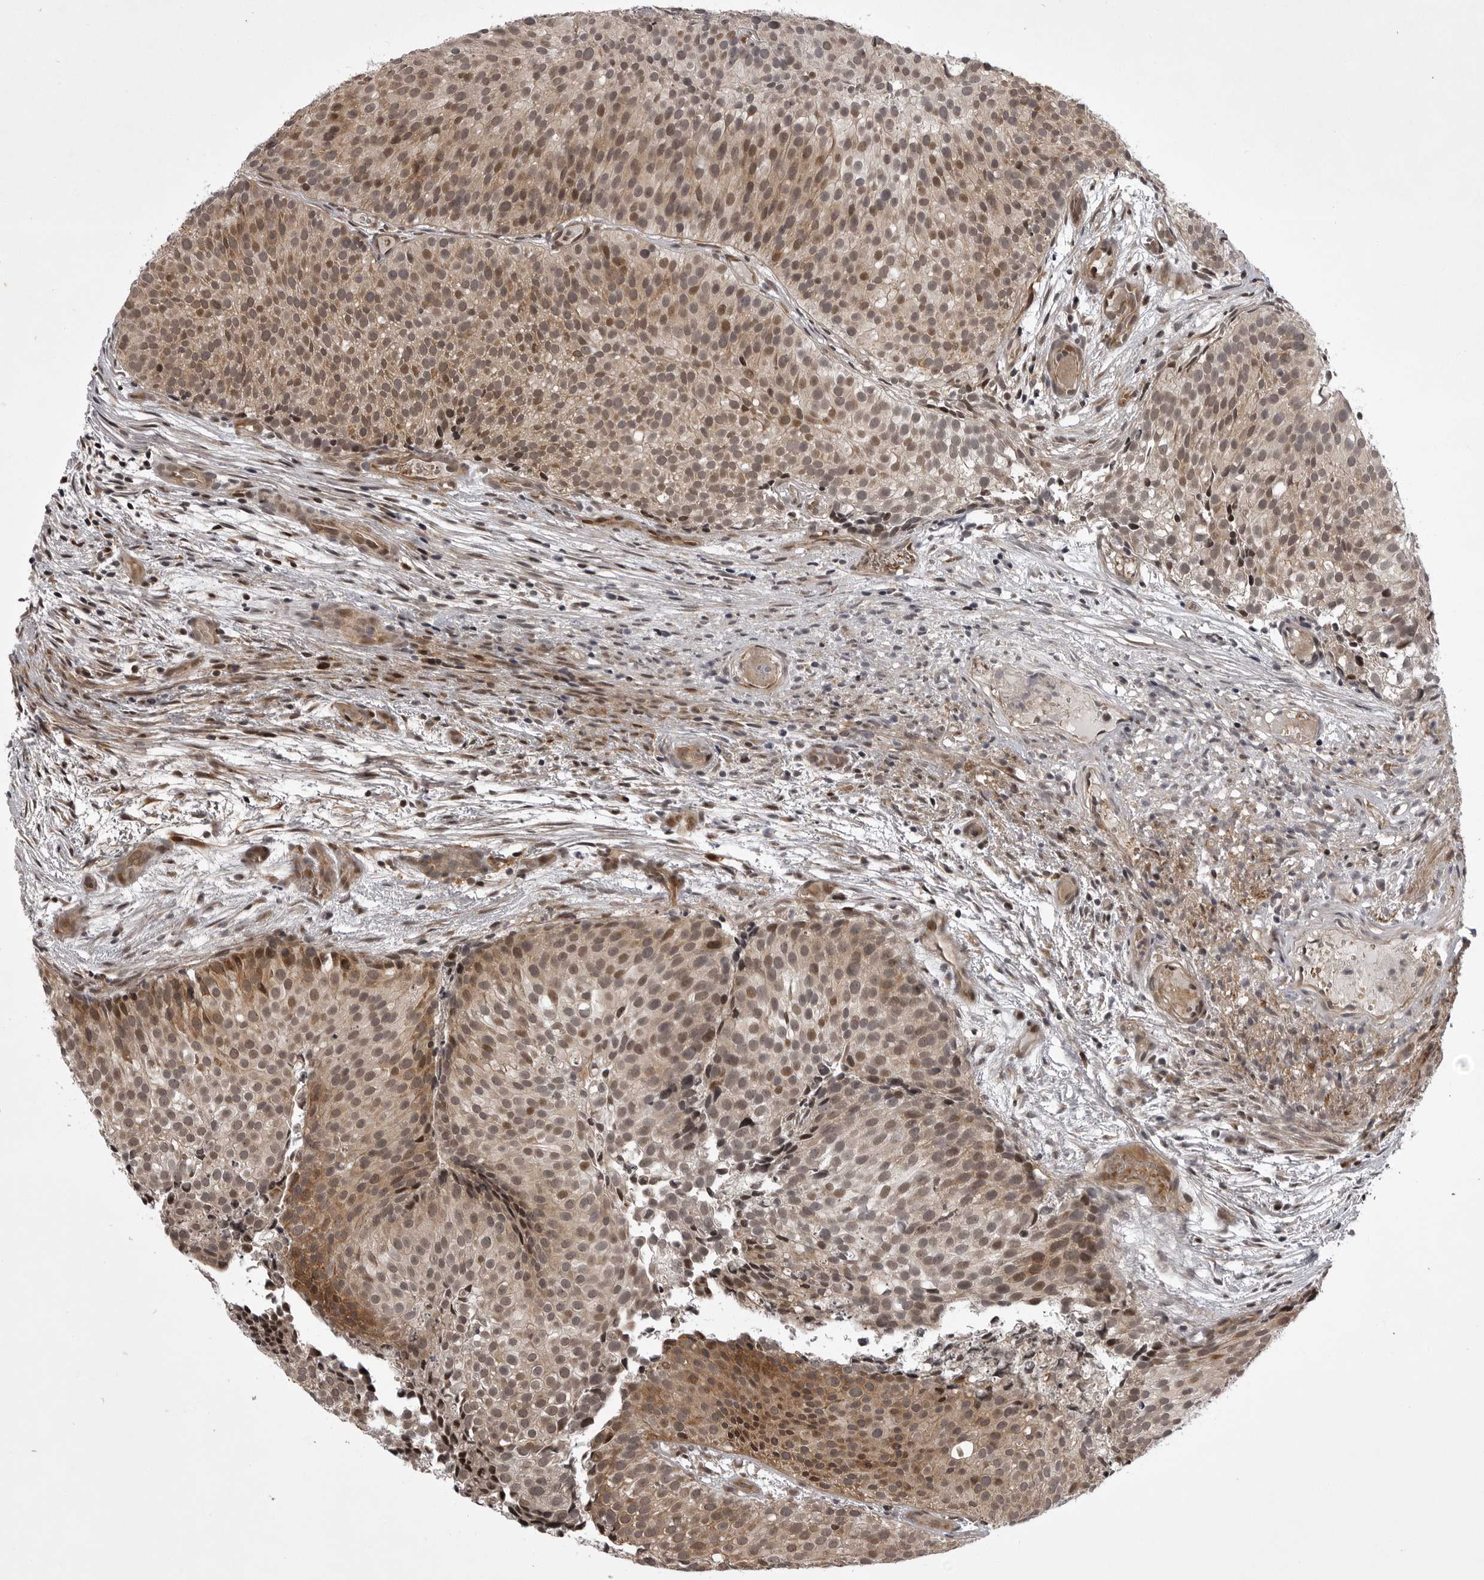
{"staining": {"intensity": "moderate", "quantity": ">75%", "location": "cytoplasmic/membranous,nuclear"}, "tissue": "urothelial cancer", "cell_type": "Tumor cells", "image_type": "cancer", "snomed": [{"axis": "morphology", "description": "Urothelial carcinoma, Low grade"}, {"axis": "topography", "description": "Urinary bladder"}], "caption": "Protein positivity by immunohistochemistry (IHC) shows moderate cytoplasmic/membranous and nuclear staining in about >75% of tumor cells in urothelial carcinoma (low-grade). The protein is stained brown, and the nuclei are stained in blue (DAB IHC with brightfield microscopy, high magnification).", "gene": "SNX16", "patient": {"sex": "male", "age": 86}}